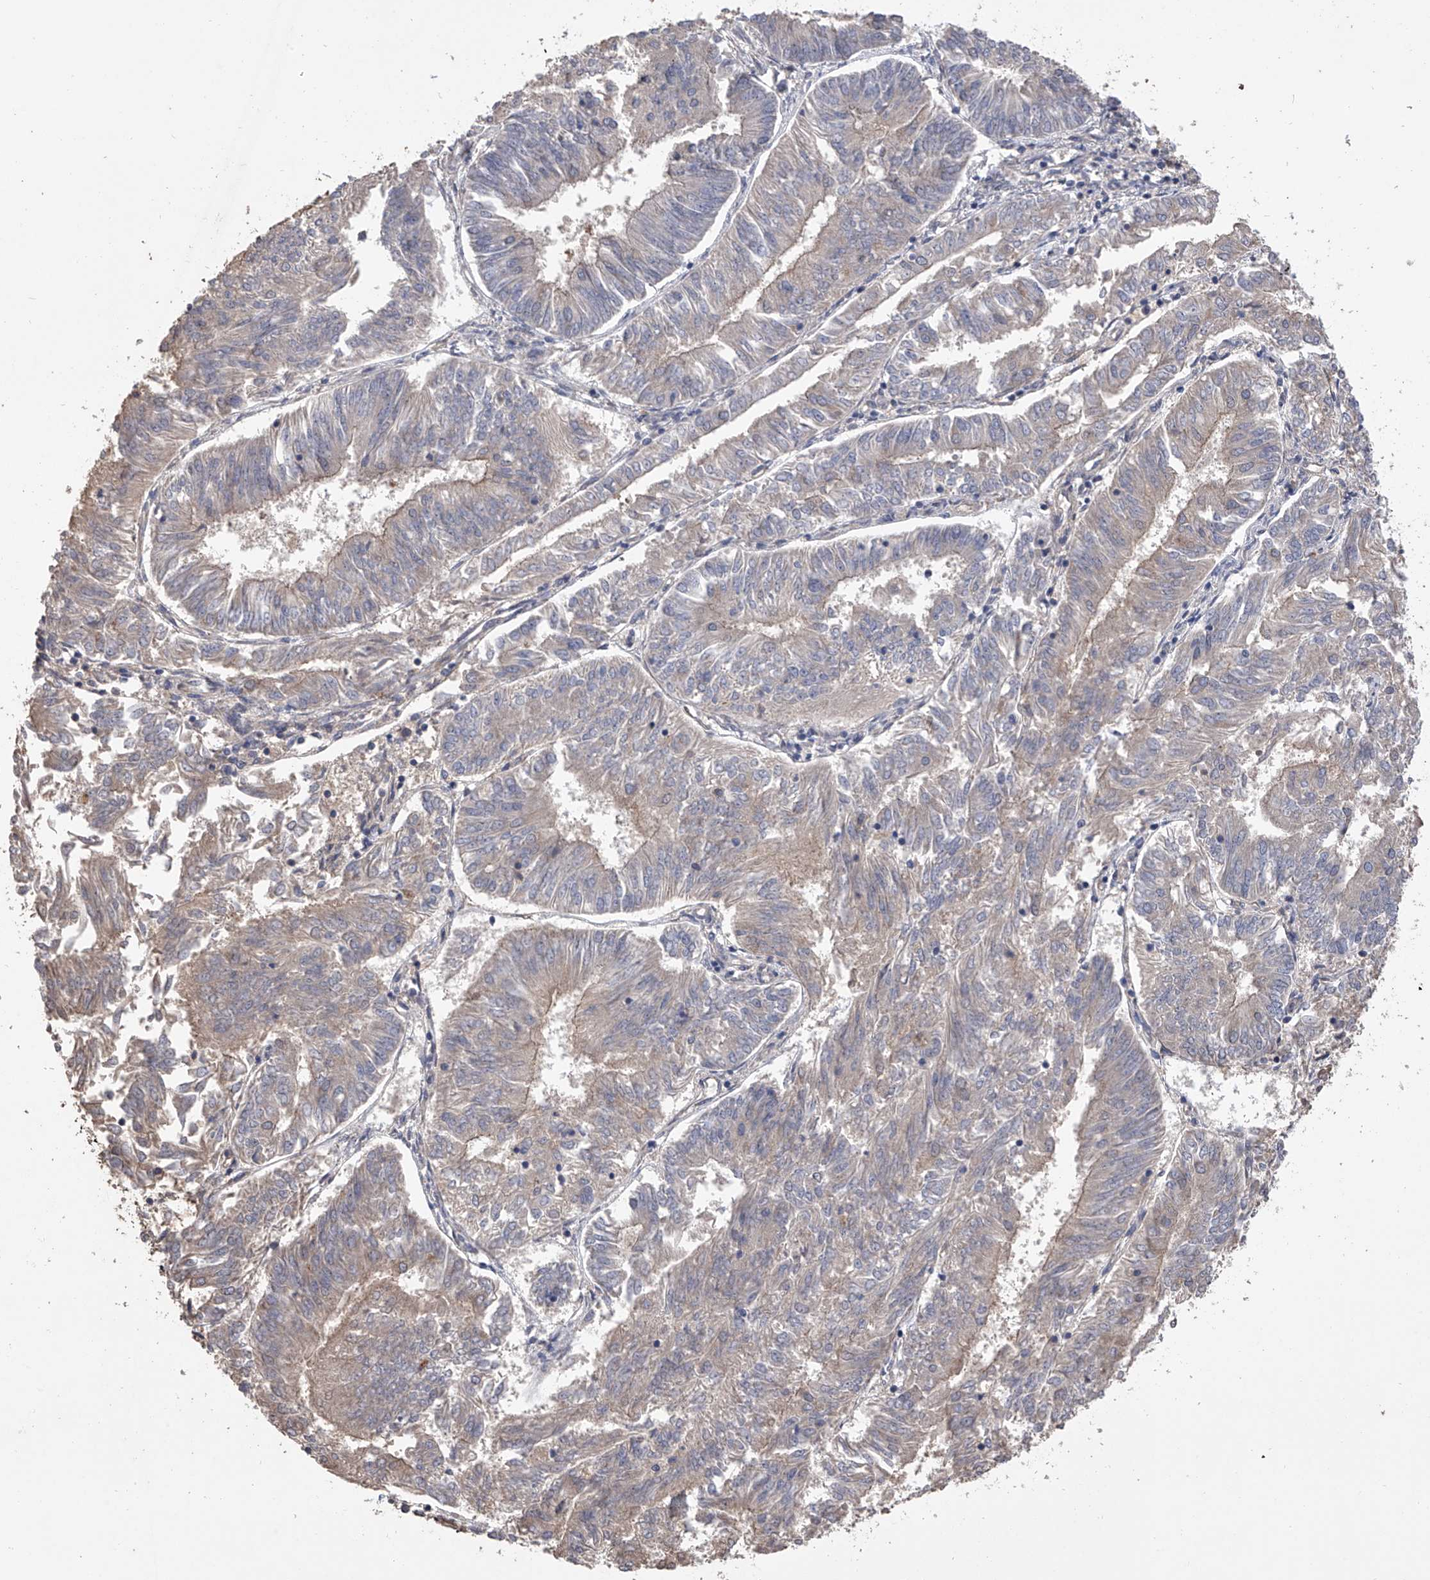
{"staining": {"intensity": "weak", "quantity": "<25%", "location": "cytoplasmic/membranous"}, "tissue": "endometrial cancer", "cell_type": "Tumor cells", "image_type": "cancer", "snomed": [{"axis": "morphology", "description": "Adenocarcinoma, NOS"}, {"axis": "topography", "description": "Endometrium"}], "caption": "High magnification brightfield microscopy of endometrial cancer (adenocarcinoma) stained with DAB (3,3'-diaminobenzidine) (brown) and counterstained with hematoxylin (blue): tumor cells show no significant staining.", "gene": "ZNF343", "patient": {"sex": "female", "age": 58}}